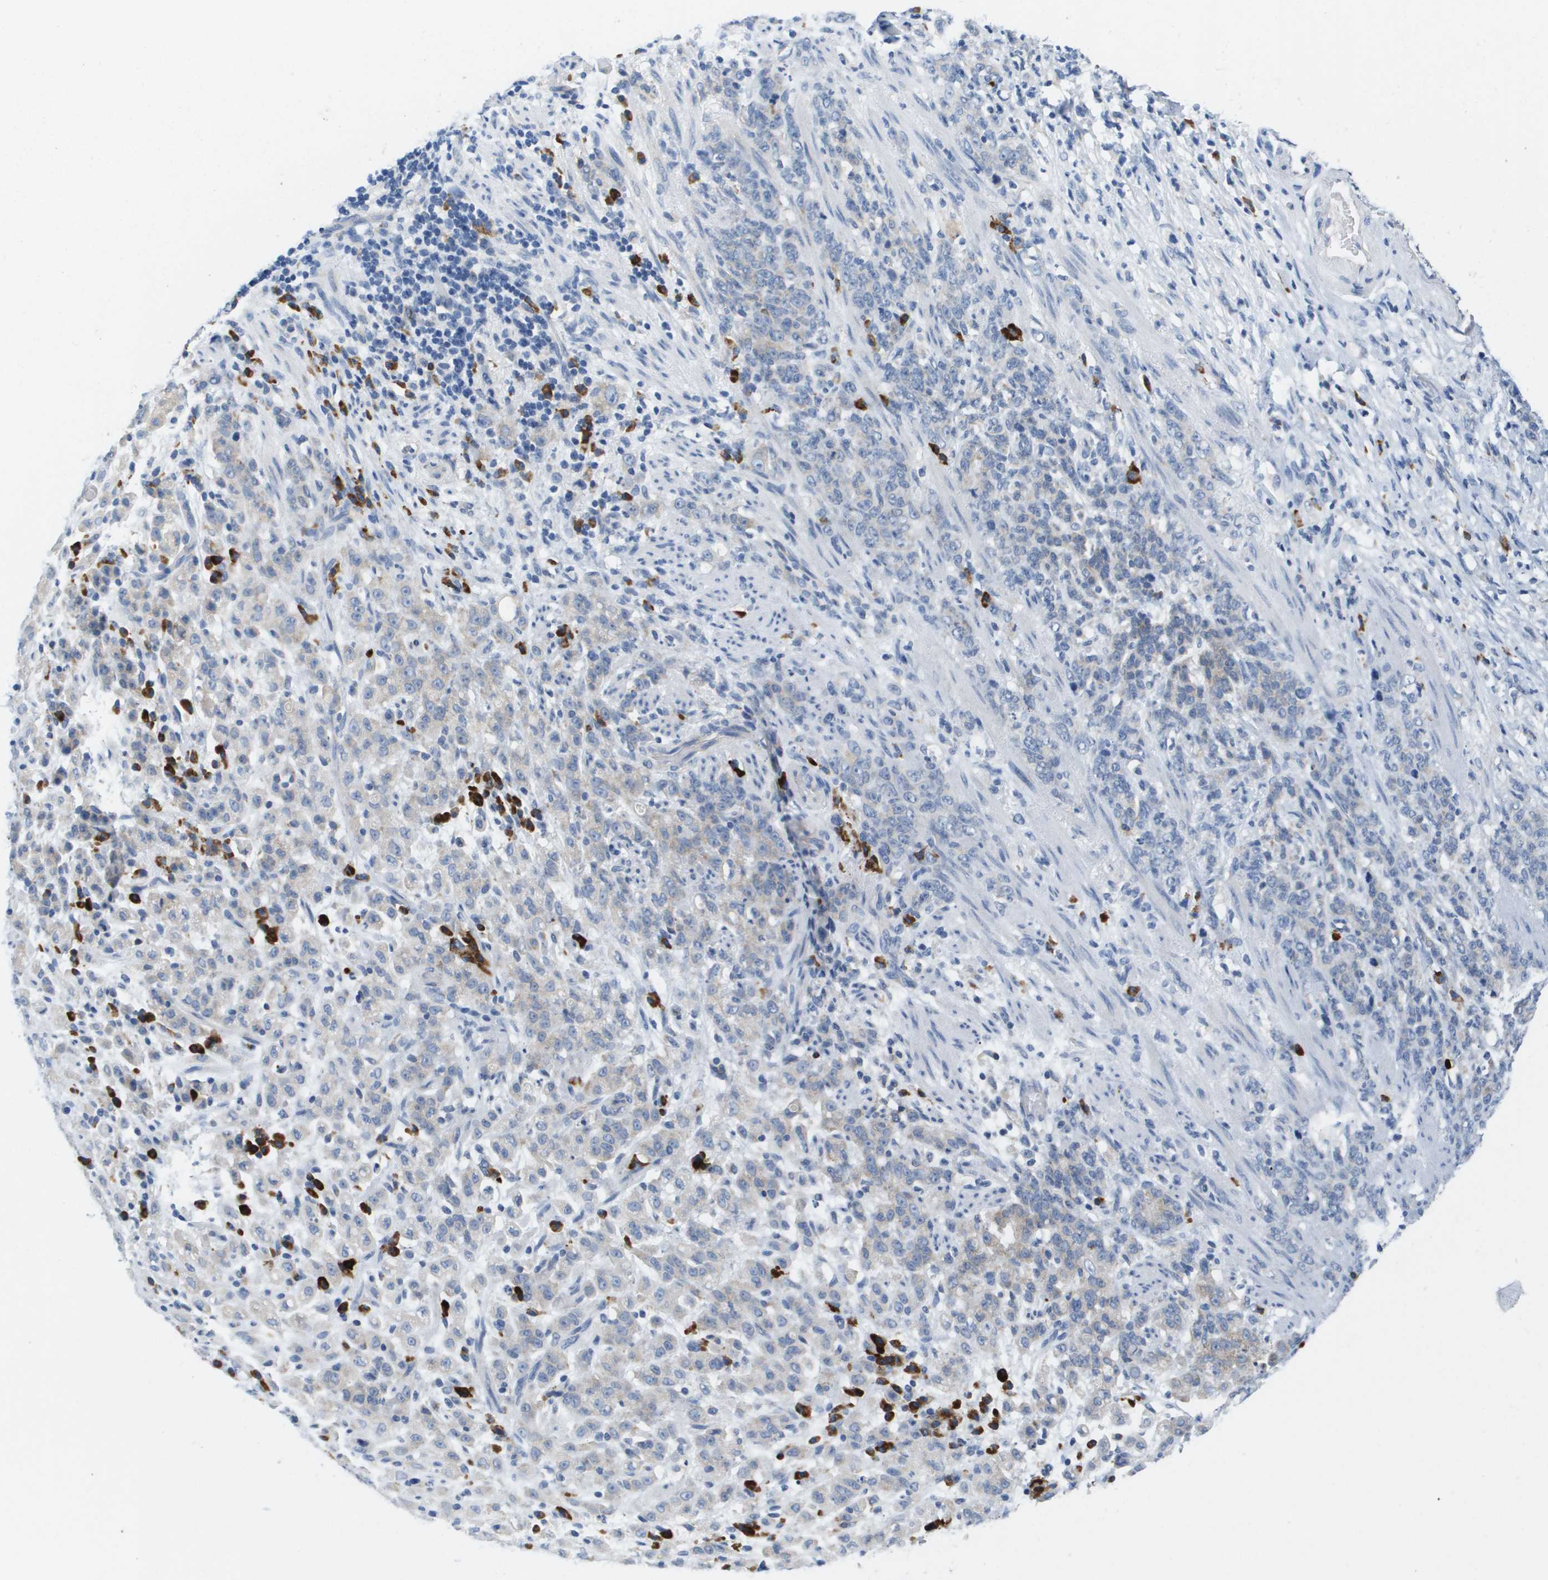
{"staining": {"intensity": "weak", "quantity": "<25%", "location": "cytoplasmic/membranous"}, "tissue": "stomach cancer", "cell_type": "Tumor cells", "image_type": "cancer", "snomed": [{"axis": "morphology", "description": "Adenocarcinoma, NOS"}, {"axis": "topography", "description": "Stomach, lower"}], "caption": "Immunohistochemical staining of stomach cancer exhibits no significant positivity in tumor cells.", "gene": "CD3G", "patient": {"sex": "male", "age": 88}}